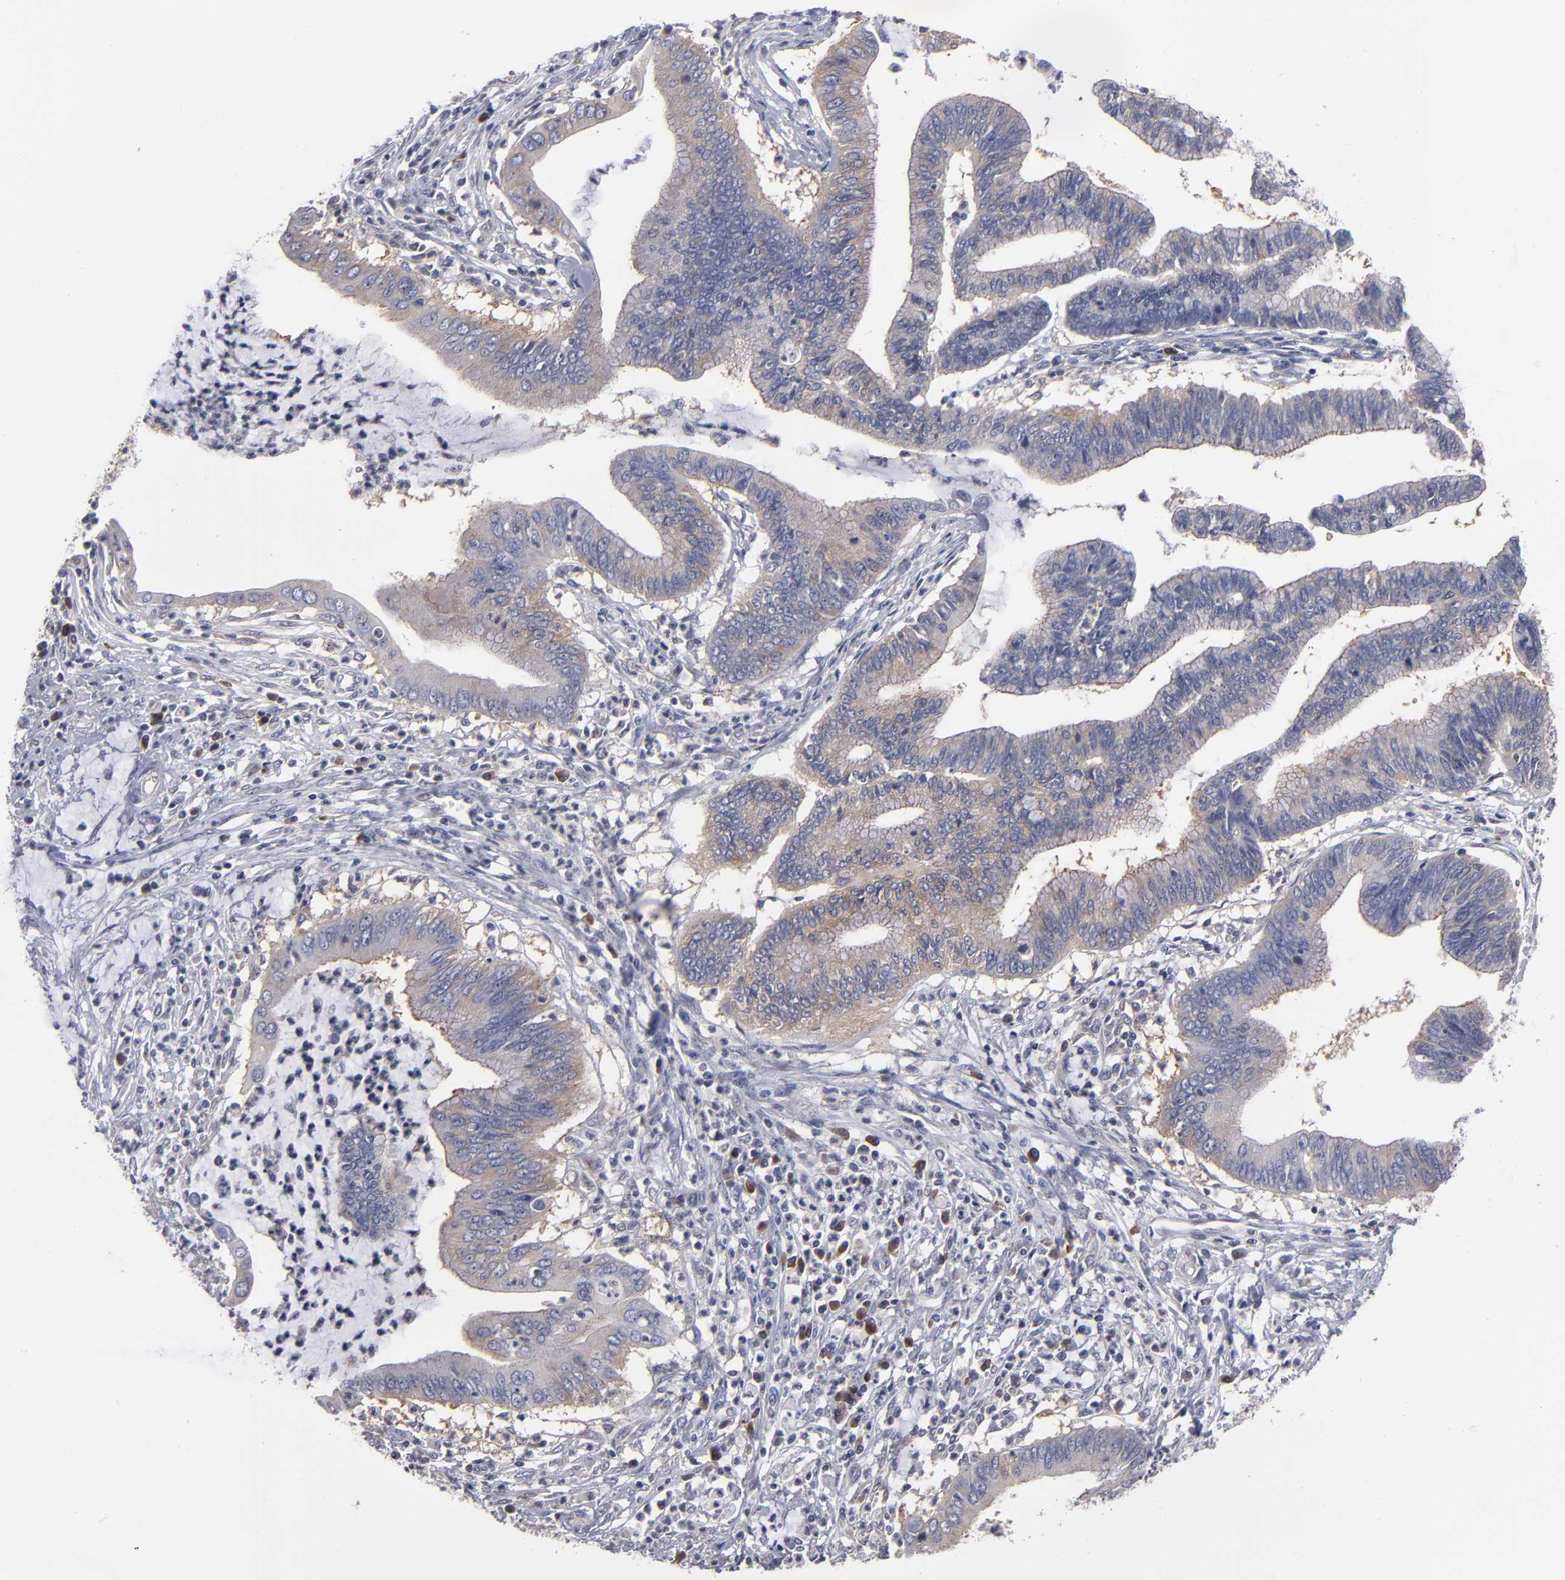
{"staining": {"intensity": "weak", "quantity": ">75%", "location": "cytoplasmic/membranous"}, "tissue": "cervical cancer", "cell_type": "Tumor cells", "image_type": "cancer", "snomed": [{"axis": "morphology", "description": "Adenocarcinoma, NOS"}, {"axis": "topography", "description": "Cervix"}], "caption": "Immunohistochemical staining of cervical cancer reveals low levels of weak cytoplasmic/membranous protein positivity in approximately >75% of tumor cells. (Brightfield microscopy of DAB IHC at high magnification).", "gene": "CEP97", "patient": {"sex": "female", "age": 36}}